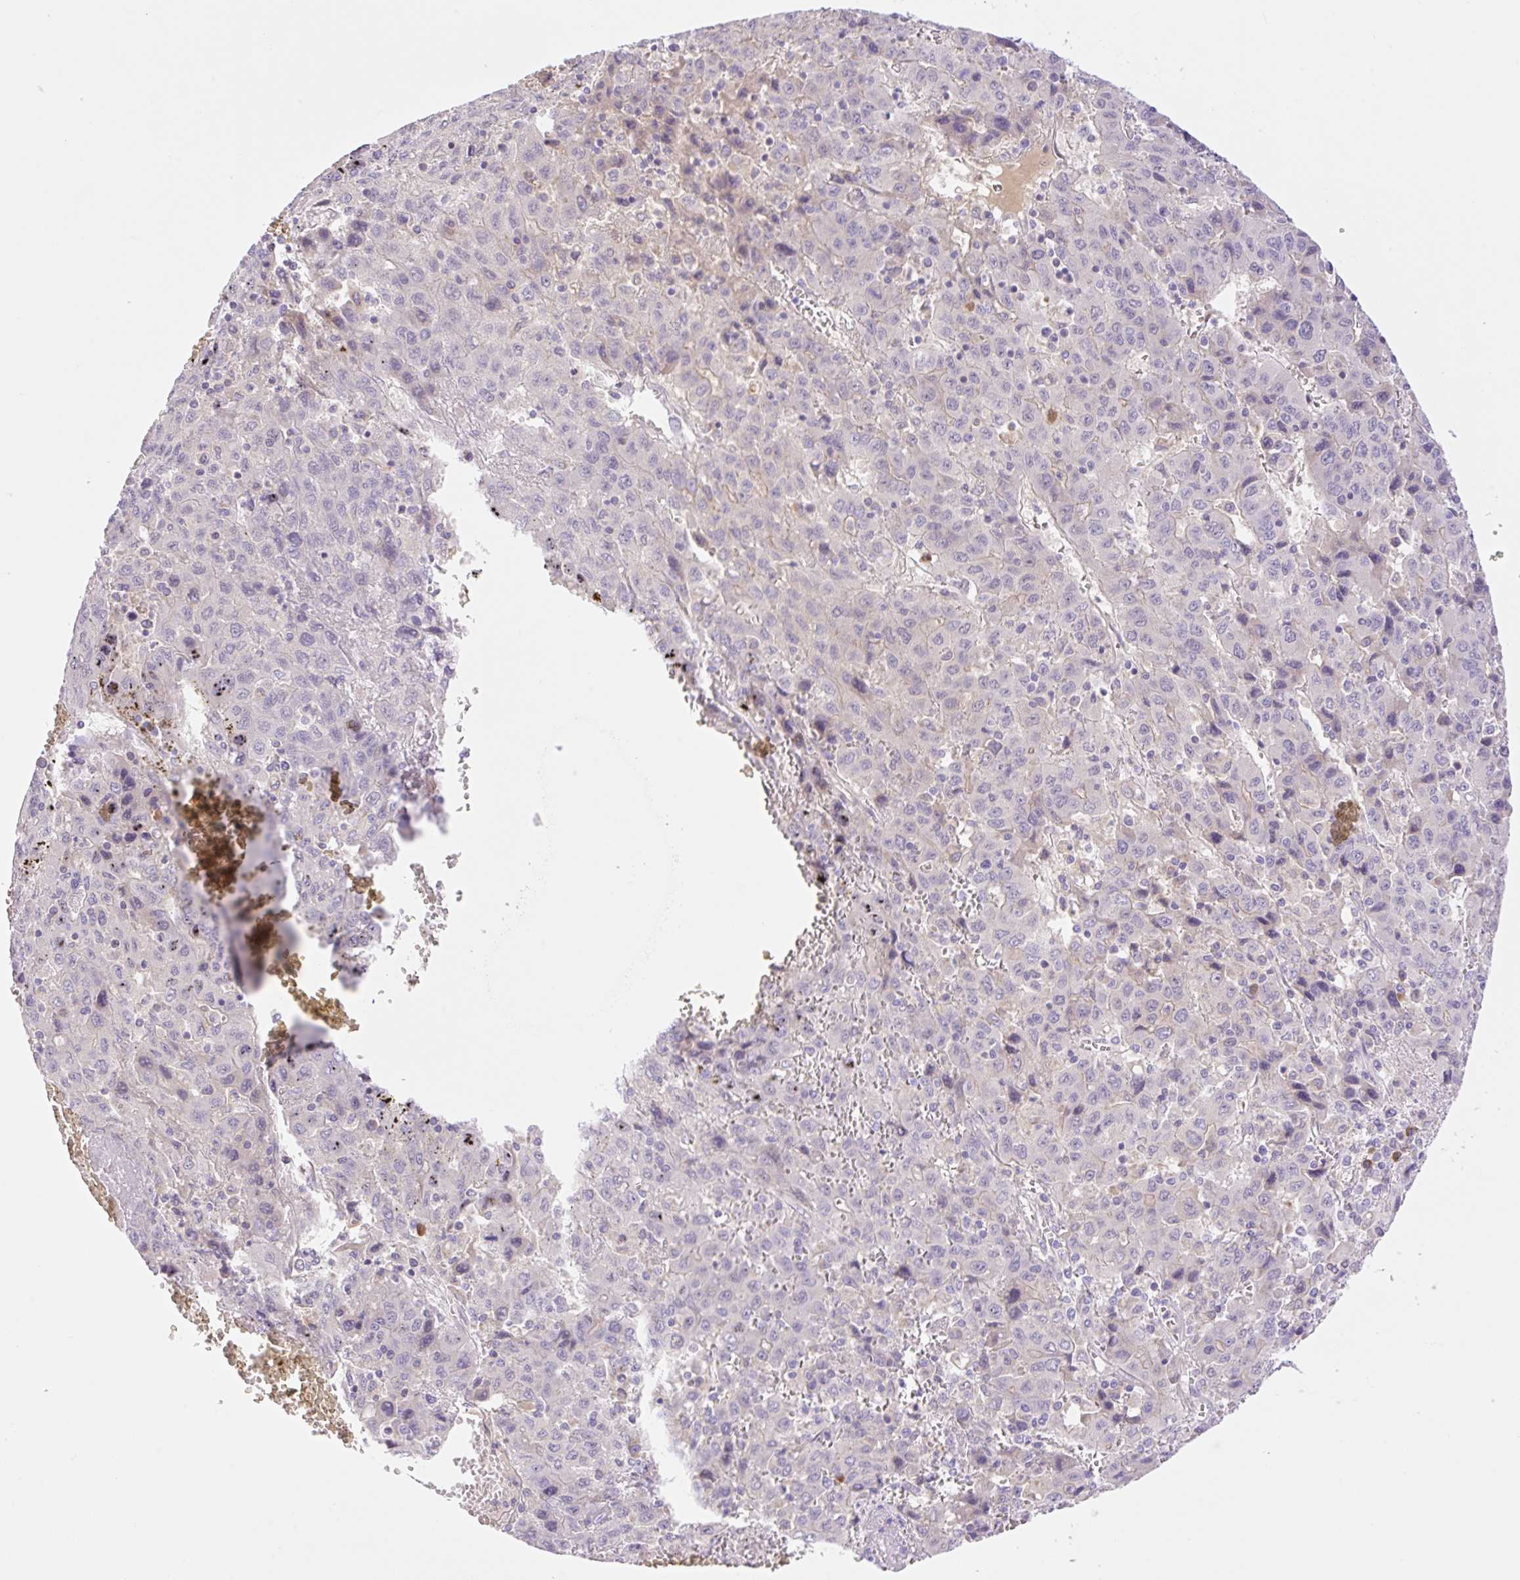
{"staining": {"intensity": "negative", "quantity": "none", "location": "none"}, "tissue": "liver cancer", "cell_type": "Tumor cells", "image_type": "cancer", "snomed": [{"axis": "morphology", "description": "Carcinoma, Hepatocellular, NOS"}, {"axis": "topography", "description": "Liver"}], "caption": "Immunohistochemistry micrograph of human liver hepatocellular carcinoma stained for a protein (brown), which shows no staining in tumor cells.", "gene": "DENND5A", "patient": {"sex": "female", "age": 53}}